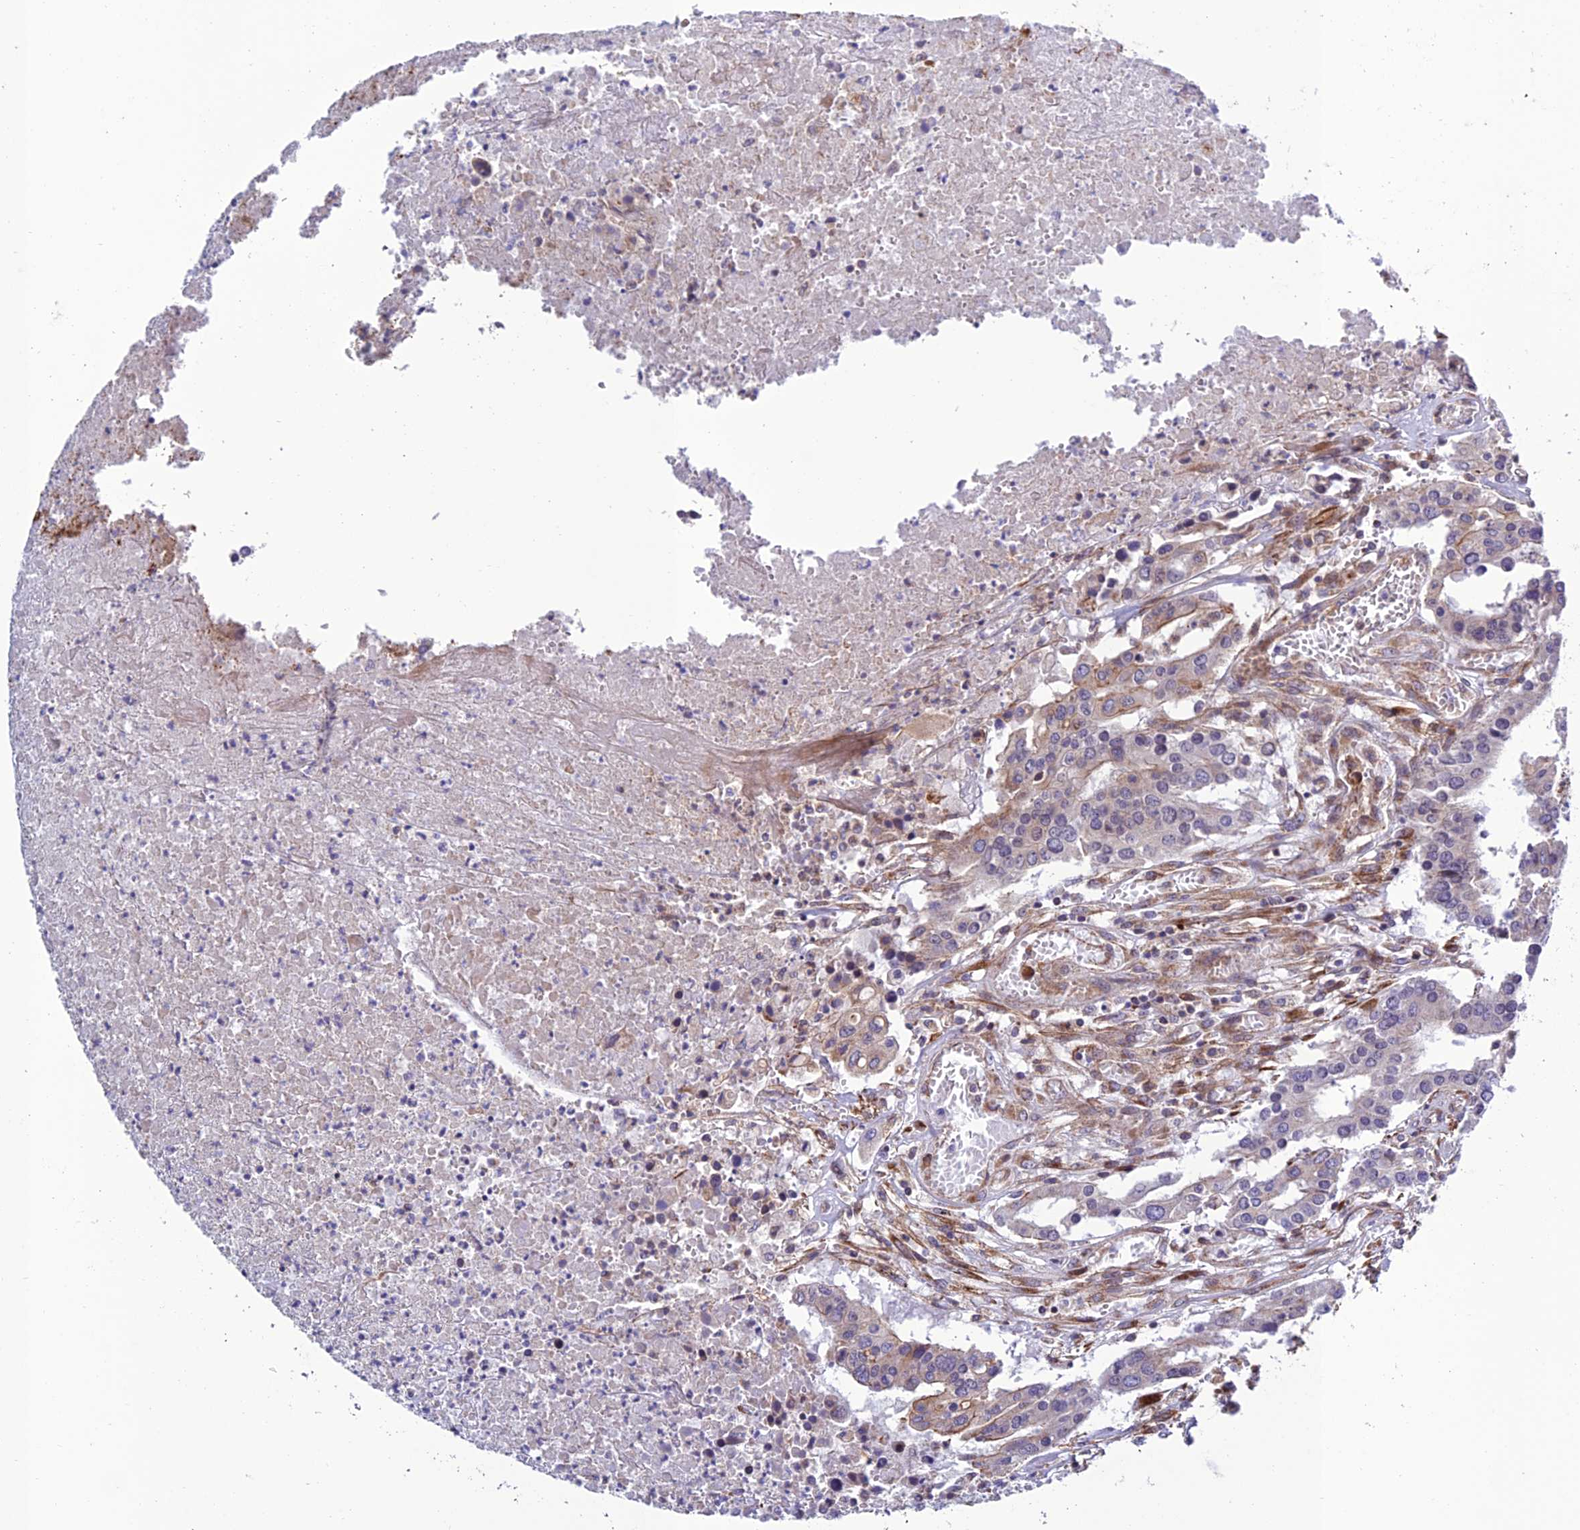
{"staining": {"intensity": "moderate", "quantity": "<25%", "location": "cytoplasmic/membranous"}, "tissue": "colorectal cancer", "cell_type": "Tumor cells", "image_type": "cancer", "snomed": [{"axis": "morphology", "description": "Adenocarcinoma, NOS"}, {"axis": "topography", "description": "Colon"}], "caption": "Brown immunohistochemical staining in human colorectal cancer (adenocarcinoma) reveals moderate cytoplasmic/membranous positivity in about <25% of tumor cells.", "gene": "TNIP3", "patient": {"sex": "male", "age": 77}}